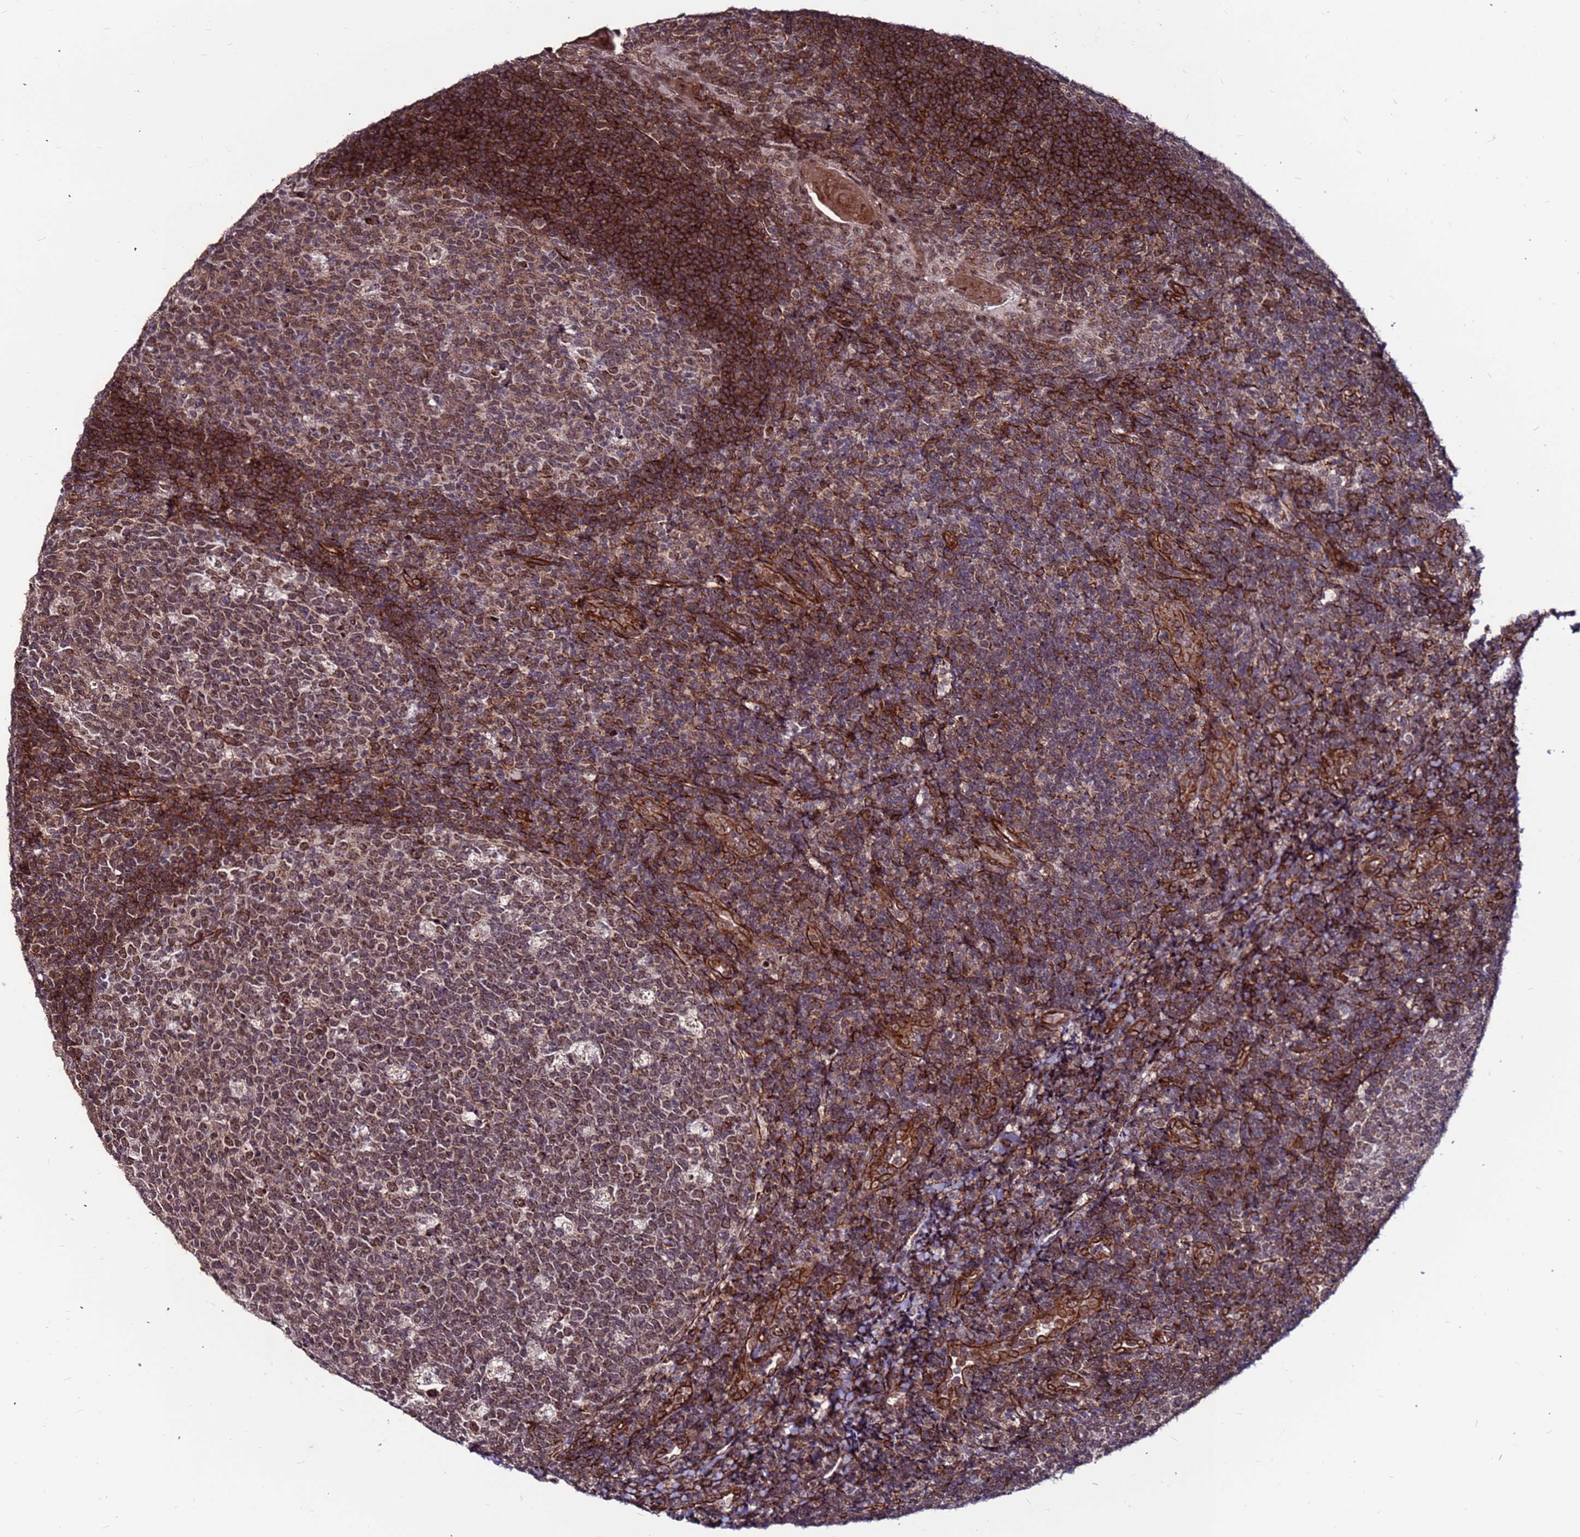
{"staining": {"intensity": "moderate", "quantity": ">75%", "location": "cytoplasmic/membranous,nuclear"}, "tissue": "tonsil", "cell_type": "Germinal center cells", "image_type": "normal", "snomed": [{"axis": "morphology", "description": "Normal tissue, NOS"}, {"axis": "topography", "description": "Tonsil"}], "caption": "Protein analysis of normal tonsil demonstrates moderate cytoplasmic/membranous,nuclear positivity in about >75% of germinal center cells.", "gene": "CLK3", "patient": {"sex": "male", "age": 17}}